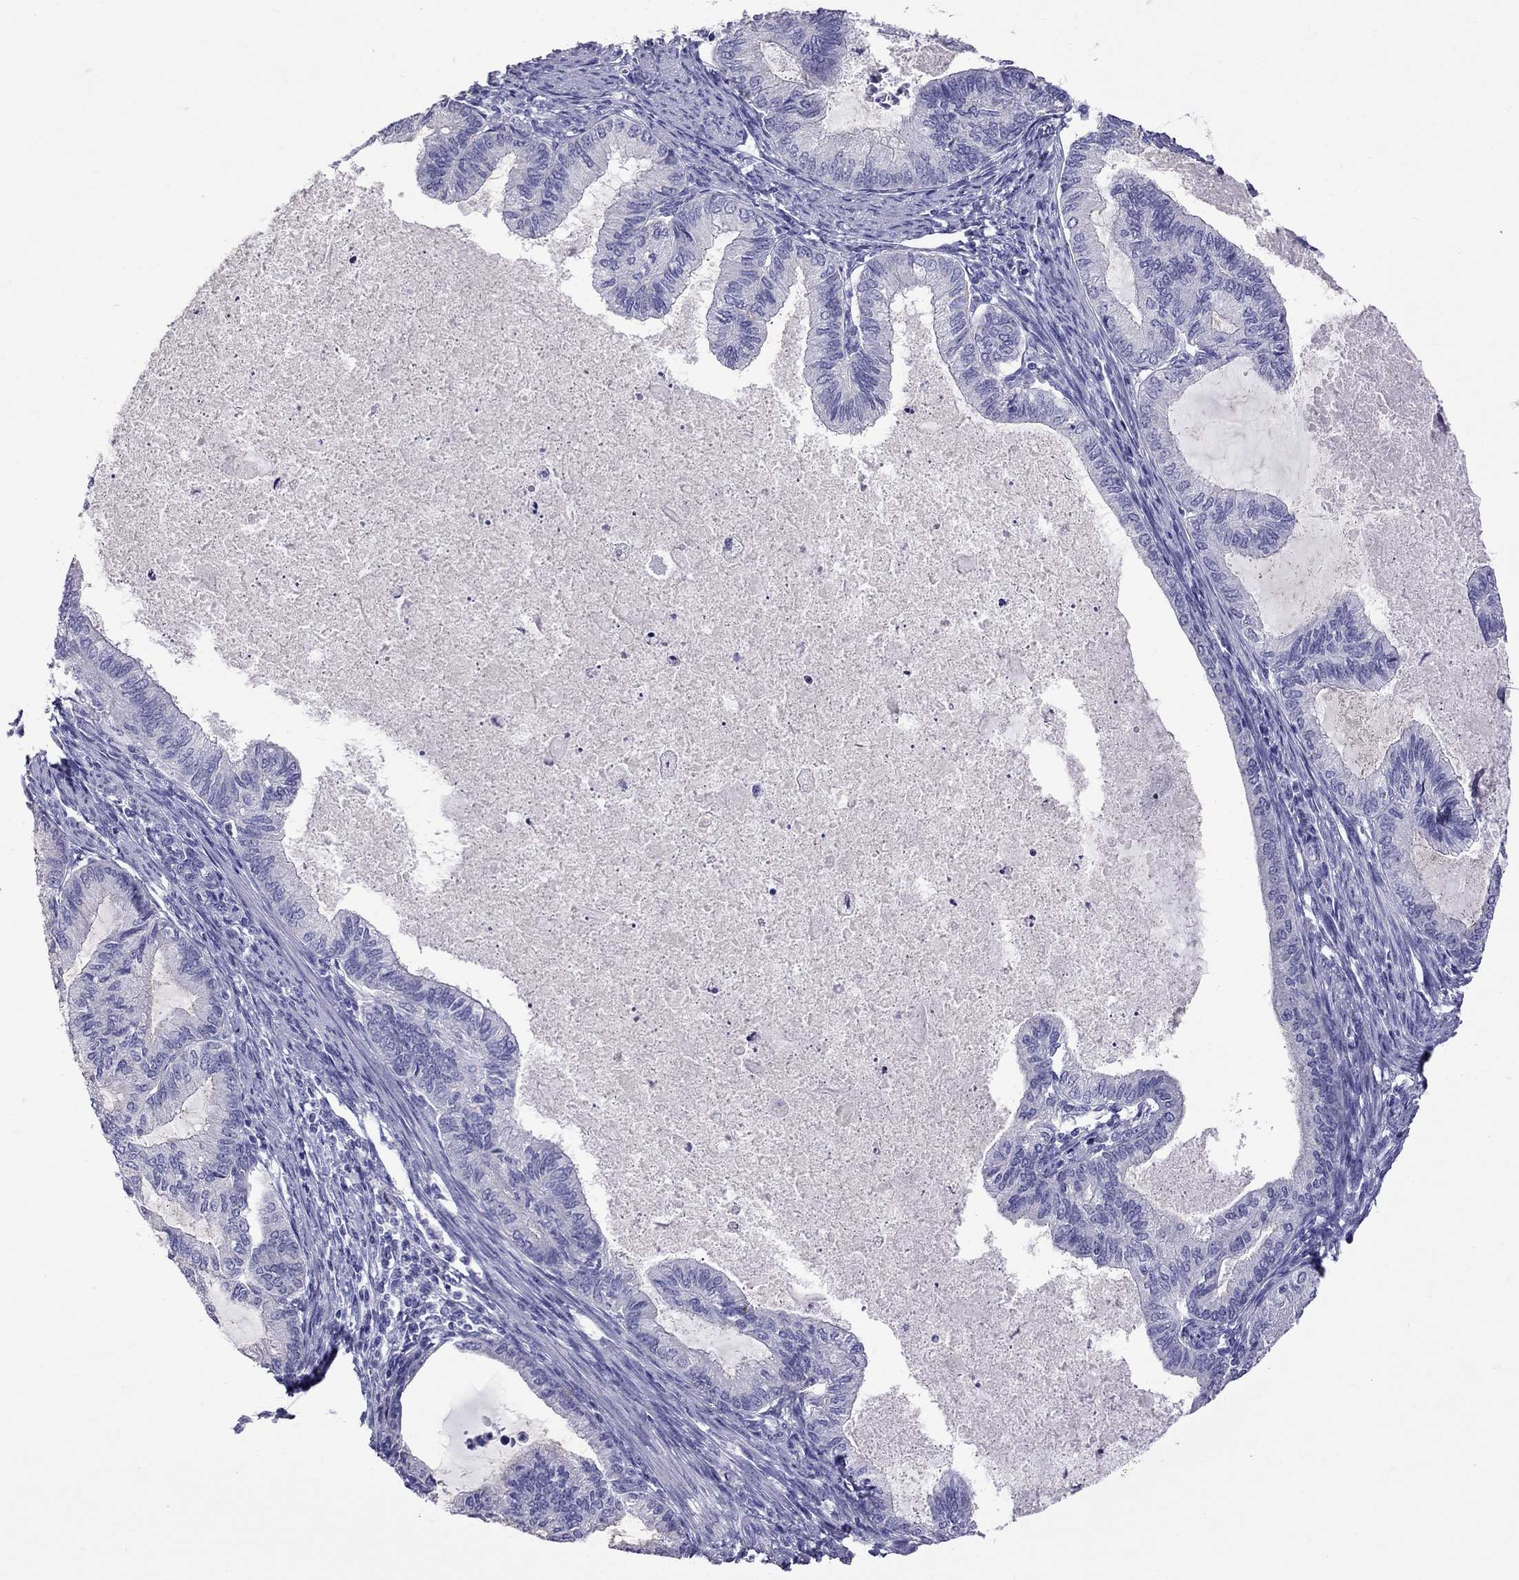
{"staining": {"intensity": "negative", "quantity": "none", "location": "none"}, "tissue": "endometrial cancer", "cell_type": "Tumor cells", "image_type": "cancer", "snomed": [{"axis": "morphology", "description": "Adenocarcinoma, NOS"}, {"axis": "topography", "description": "Endometrium"}], "caption": "A micrograph of adenocarcinoma (endometrial) stained for a protein exhibits no brown staining in tumor cells.", "gene": "TTLL13", "patient": {"sex": "female", "age": 86}}